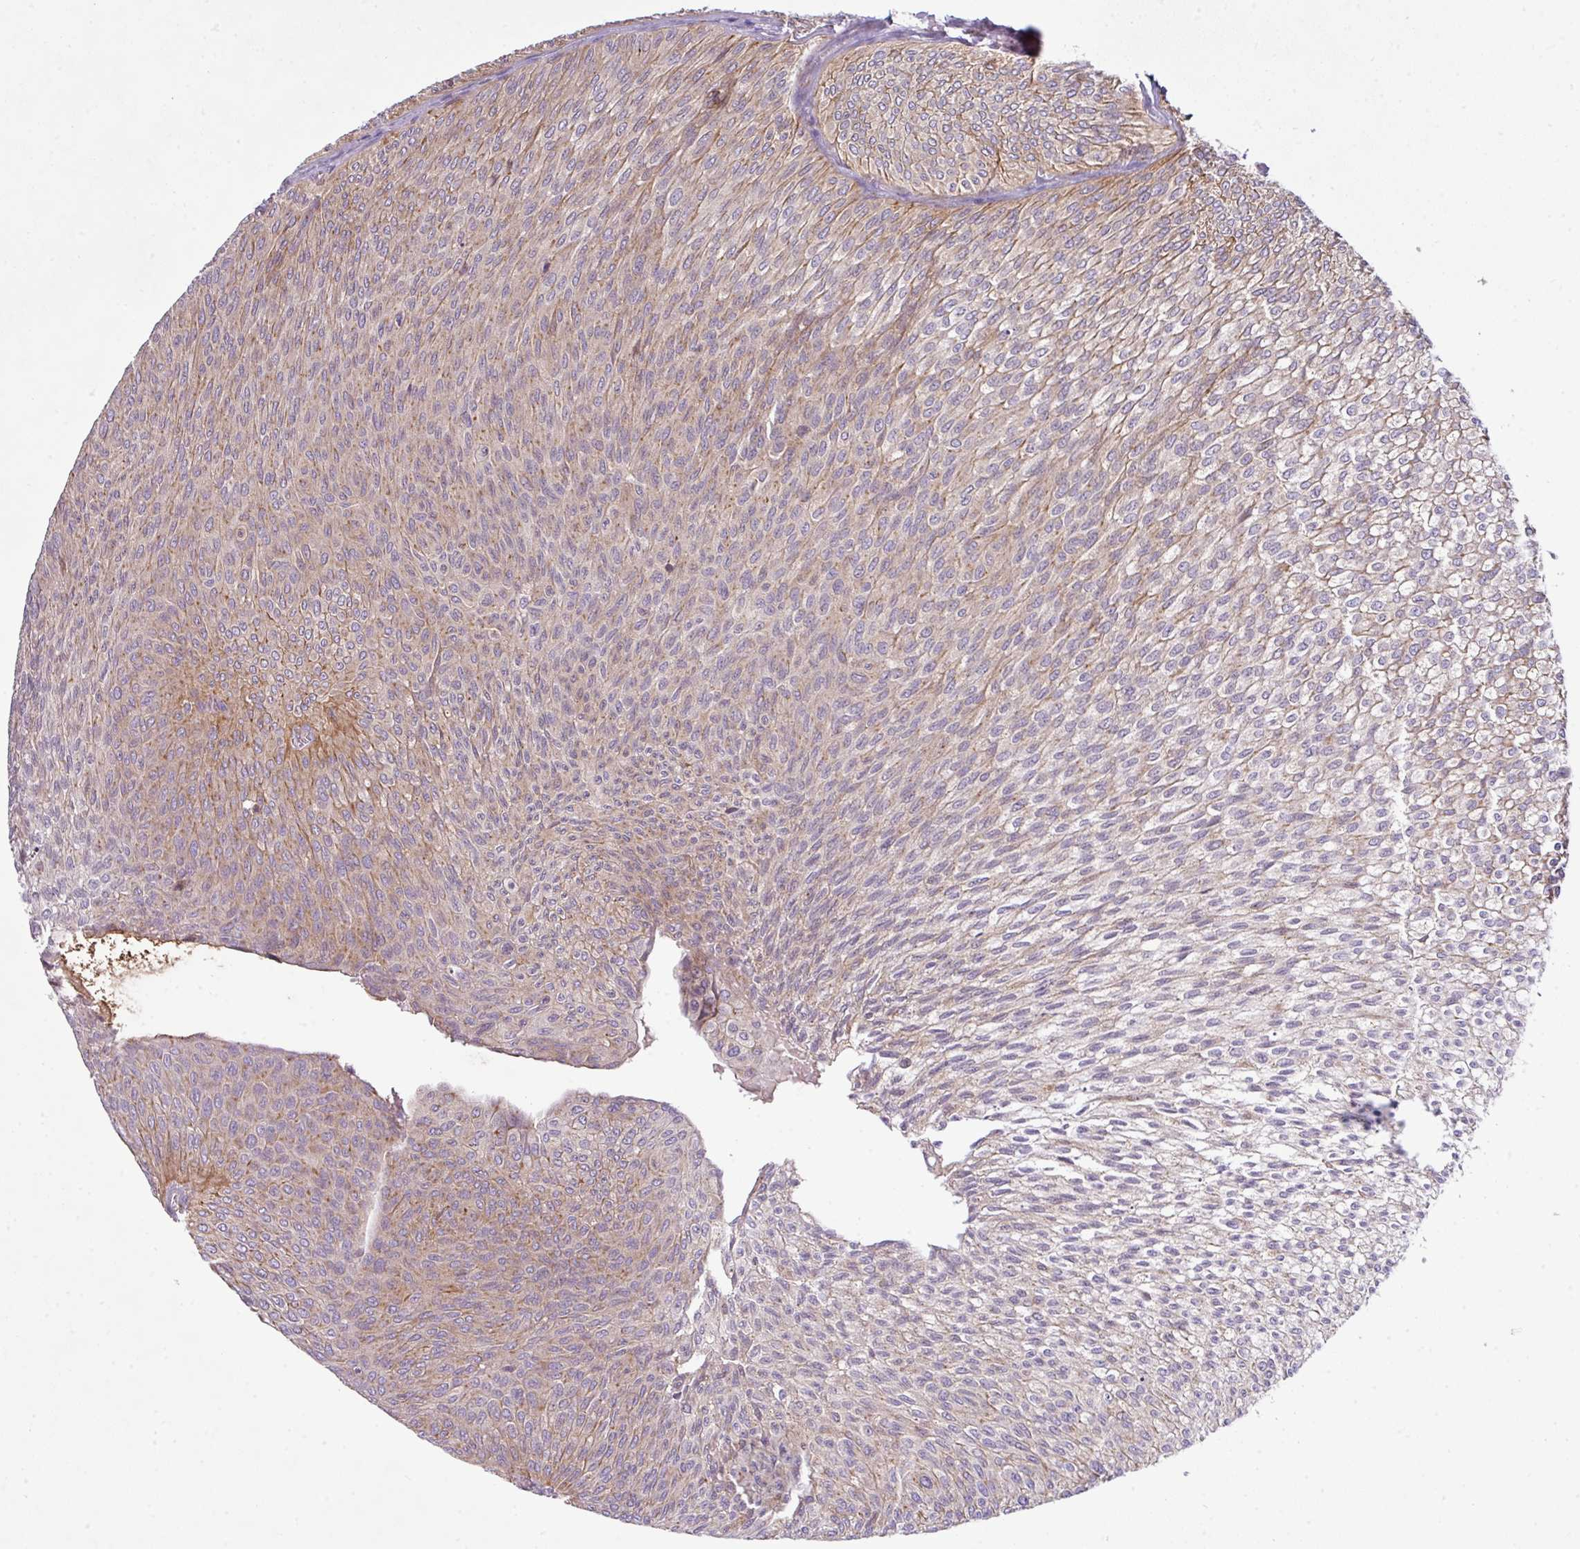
{"staining": {"intensity": "moderate", "quantity": "25%-75%", "location": "cytoplasmic/membranous"}, "tissue": "urothelial cancer", "cell_type": "Tumor cells", "image_type": "cancer", "snomed": [{"axis": "morphology", "description": "Urothelial carcinoma, Low grade"}, {"axis": "topography", "description": "Urinary bladder"}], "caption": "The micrograph reveals a brown stain indicating the presence of a protein in the cytoplasmic/membranous of tumor cells in urothelial cancer.", "gene": "VTI1A", "patient": {"sex": "male", "age": 91}}